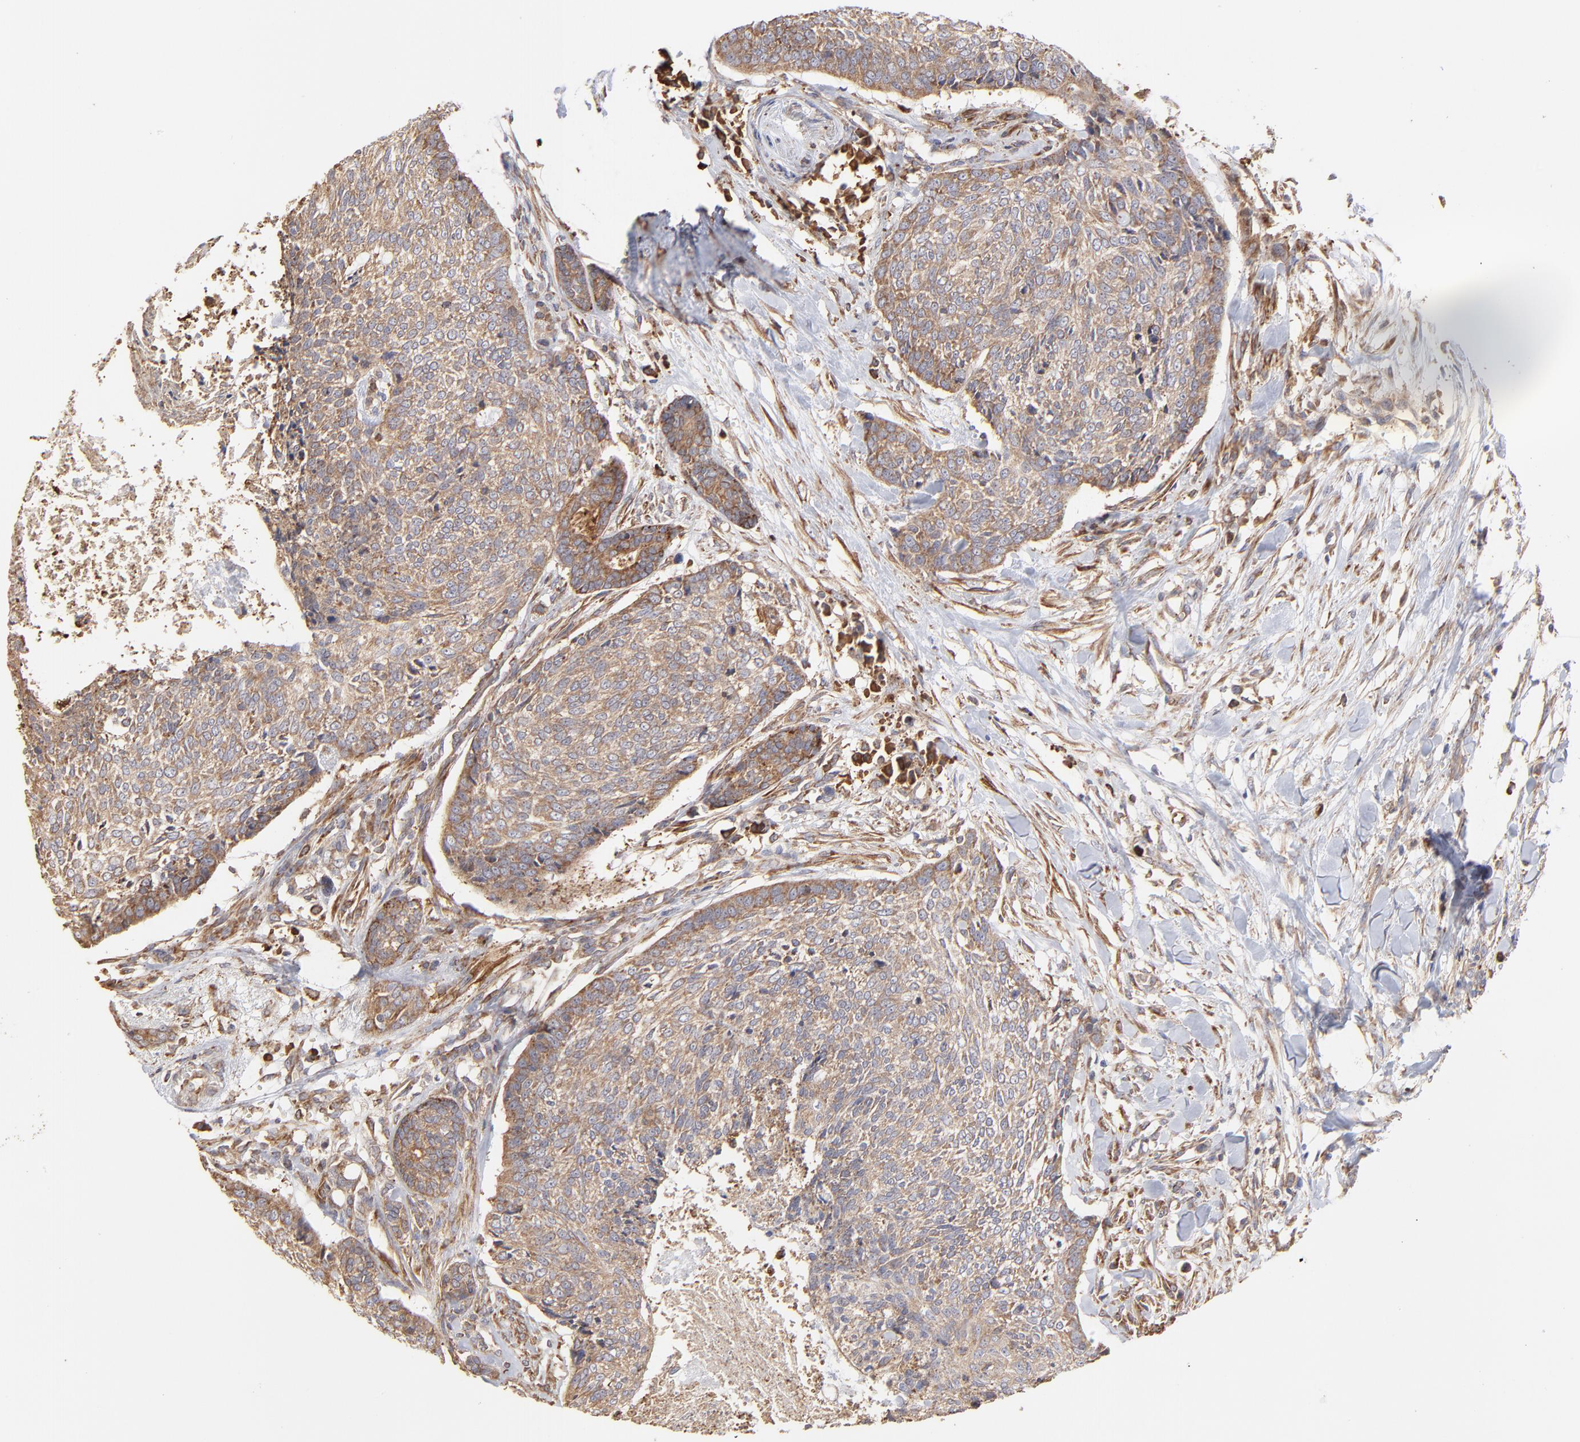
{"staining": {"intensity": "moderate", "quantity": ">75%", "location": "cytoplasmic/membranous"}, "tissue": "head and neck cancer", "cell_type": "Tumor cells", "image_type": "cancer", "snomed": [{"axis": "morphology", "description": "Squamous cell carcinoma, NOS"}, {"axis": "topography", "description": "Salivary gland"}, {"axis": "topography", "description": "Head-Neck"}], "caption": "Protein positivity by IHC demonstrates moderate cytoplasmic/membranous positivity in about >75% of tumor cells in head and neck cancer (squamous cell carcinoma).", "gene": "PFKM", "patient": {"sex": "male", "age": 70}}